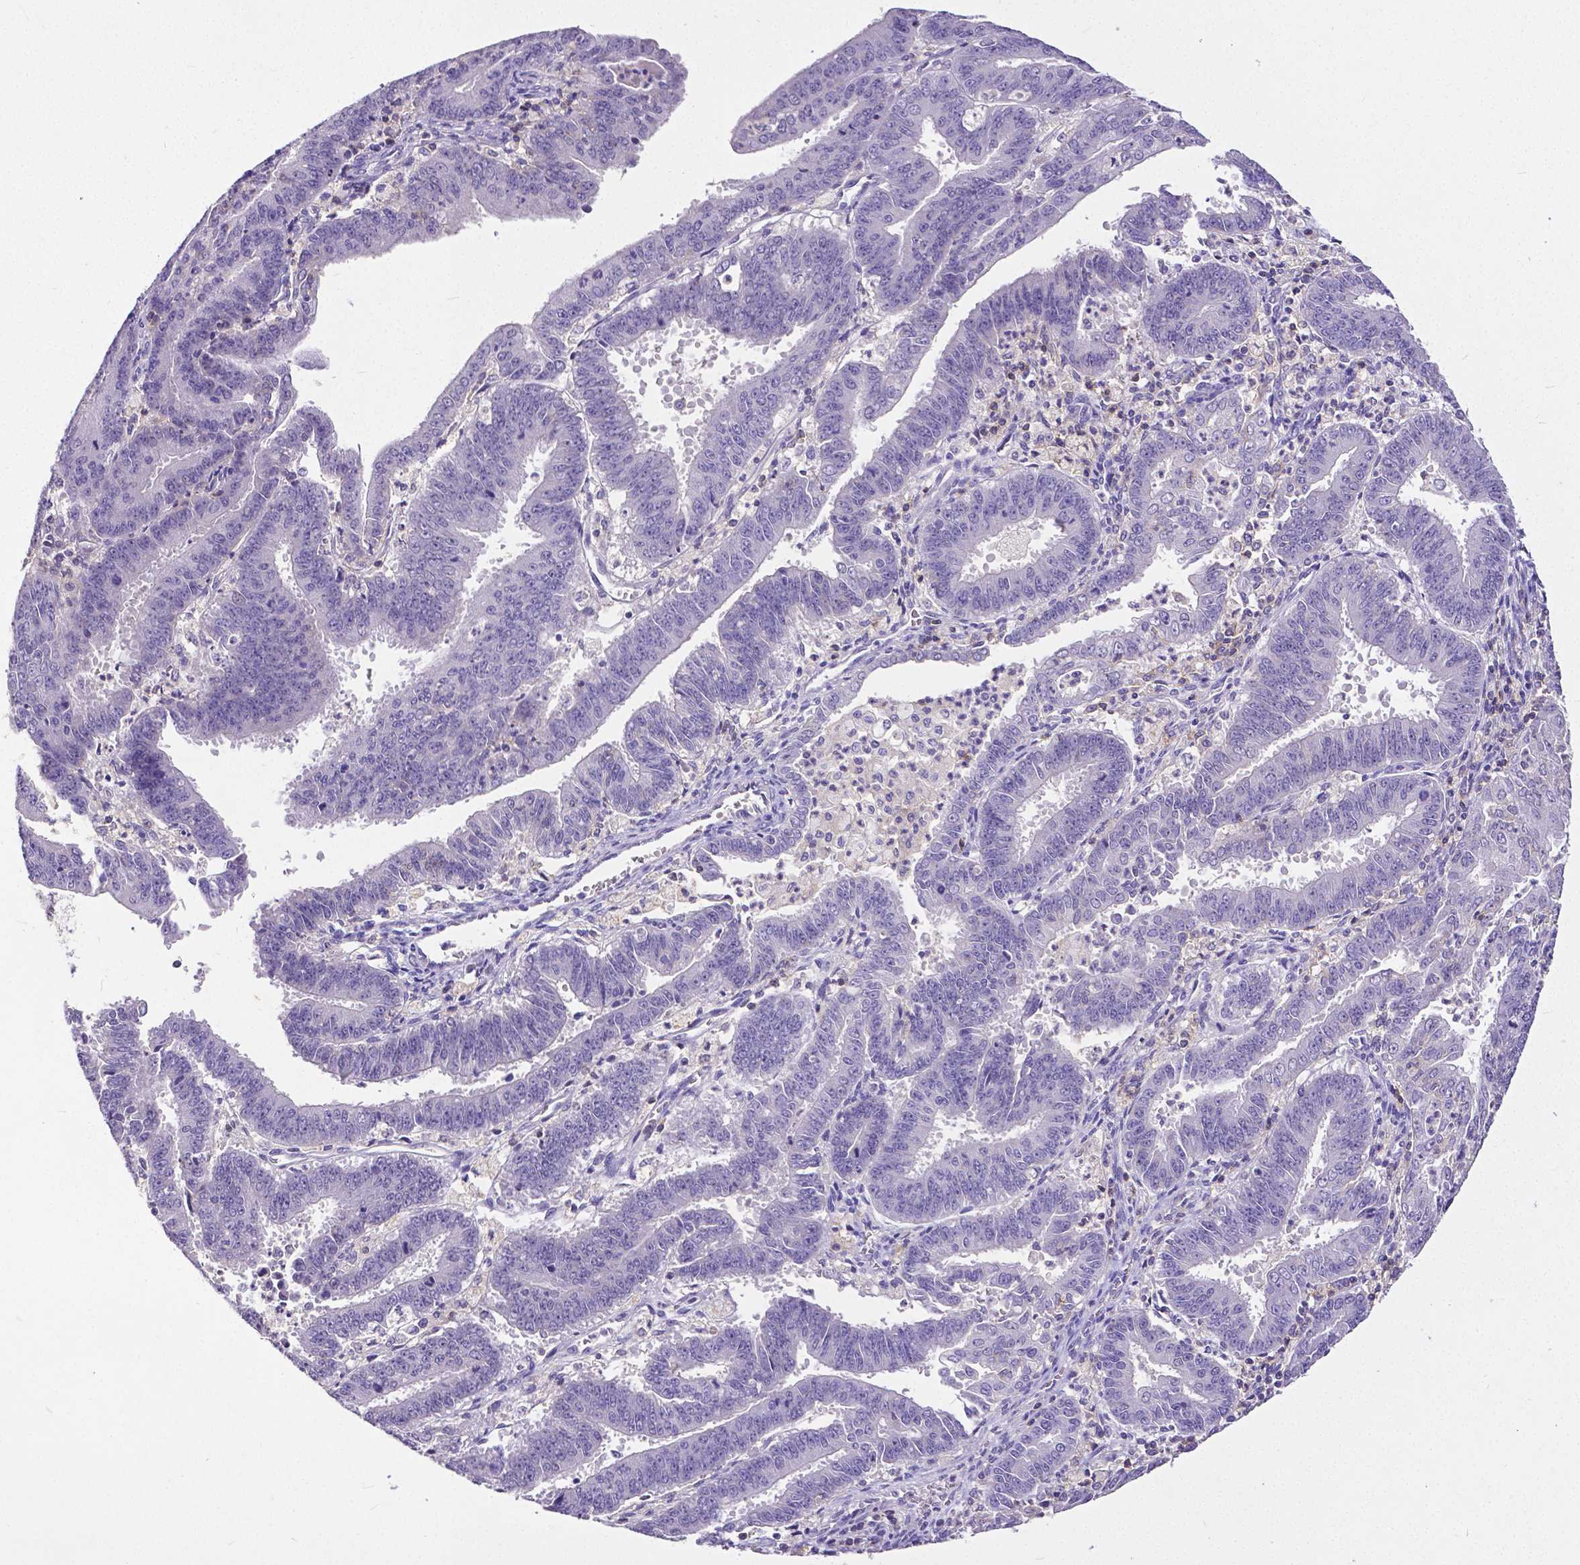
{"staining": {"intensity": "negative", "quantity": "none", "location": "none"}, "tissue": "endometrial cancer", "cell_type": "Tumor cells", "image_type": "cancer", "snomed": [{"axis": "morphology", "description": "Adenocarcinoma, NOS"}, {"axis": "topography", "description": "Endometrium"}], "caption": "High magnification brightfield microscopy of endometrial cancer stained with DAB (brown) and counterstained with hematoxylin (blue): tumor cells show no significant staining.", "gene": "CD4", "patient": {"sex": "female", "age": 73}}